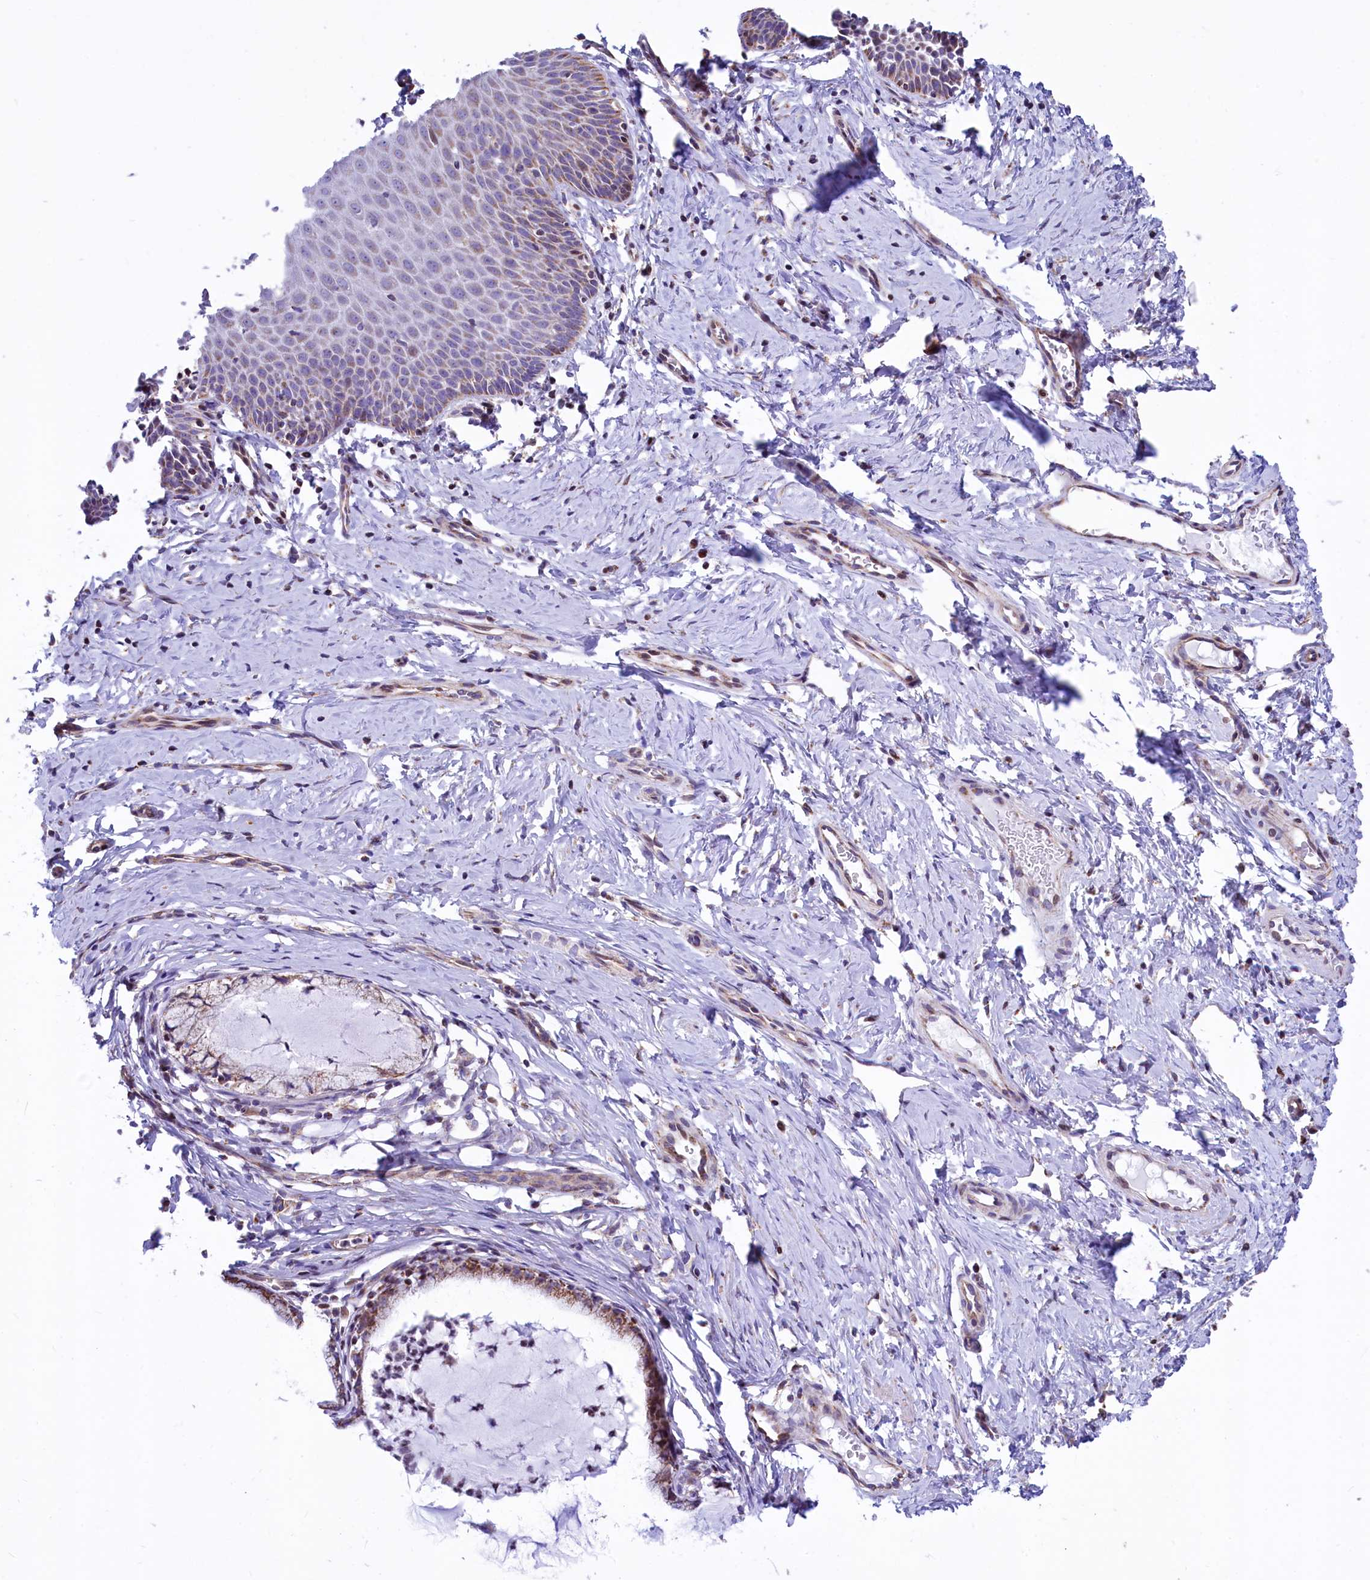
{"staining": {"intensity": "moderate", "quantity": "25%-75%", "location": "cytoplasmic/membranous"}, "tissue": "cervix", "cell_type": "Glandular cells", "image_type": "normal", "snomed": [{"axis": "morphology", "description": "Normal tissue, NOS"}, {"axis": "topography", "description": "Cervix"}], "caption": "An image of cervix stained for a protein displays moderate cytoplasmic/membranous brown staining in glandular cells.", "gene": "VWCE", "patient": {"sex": "female", "age": 36}}